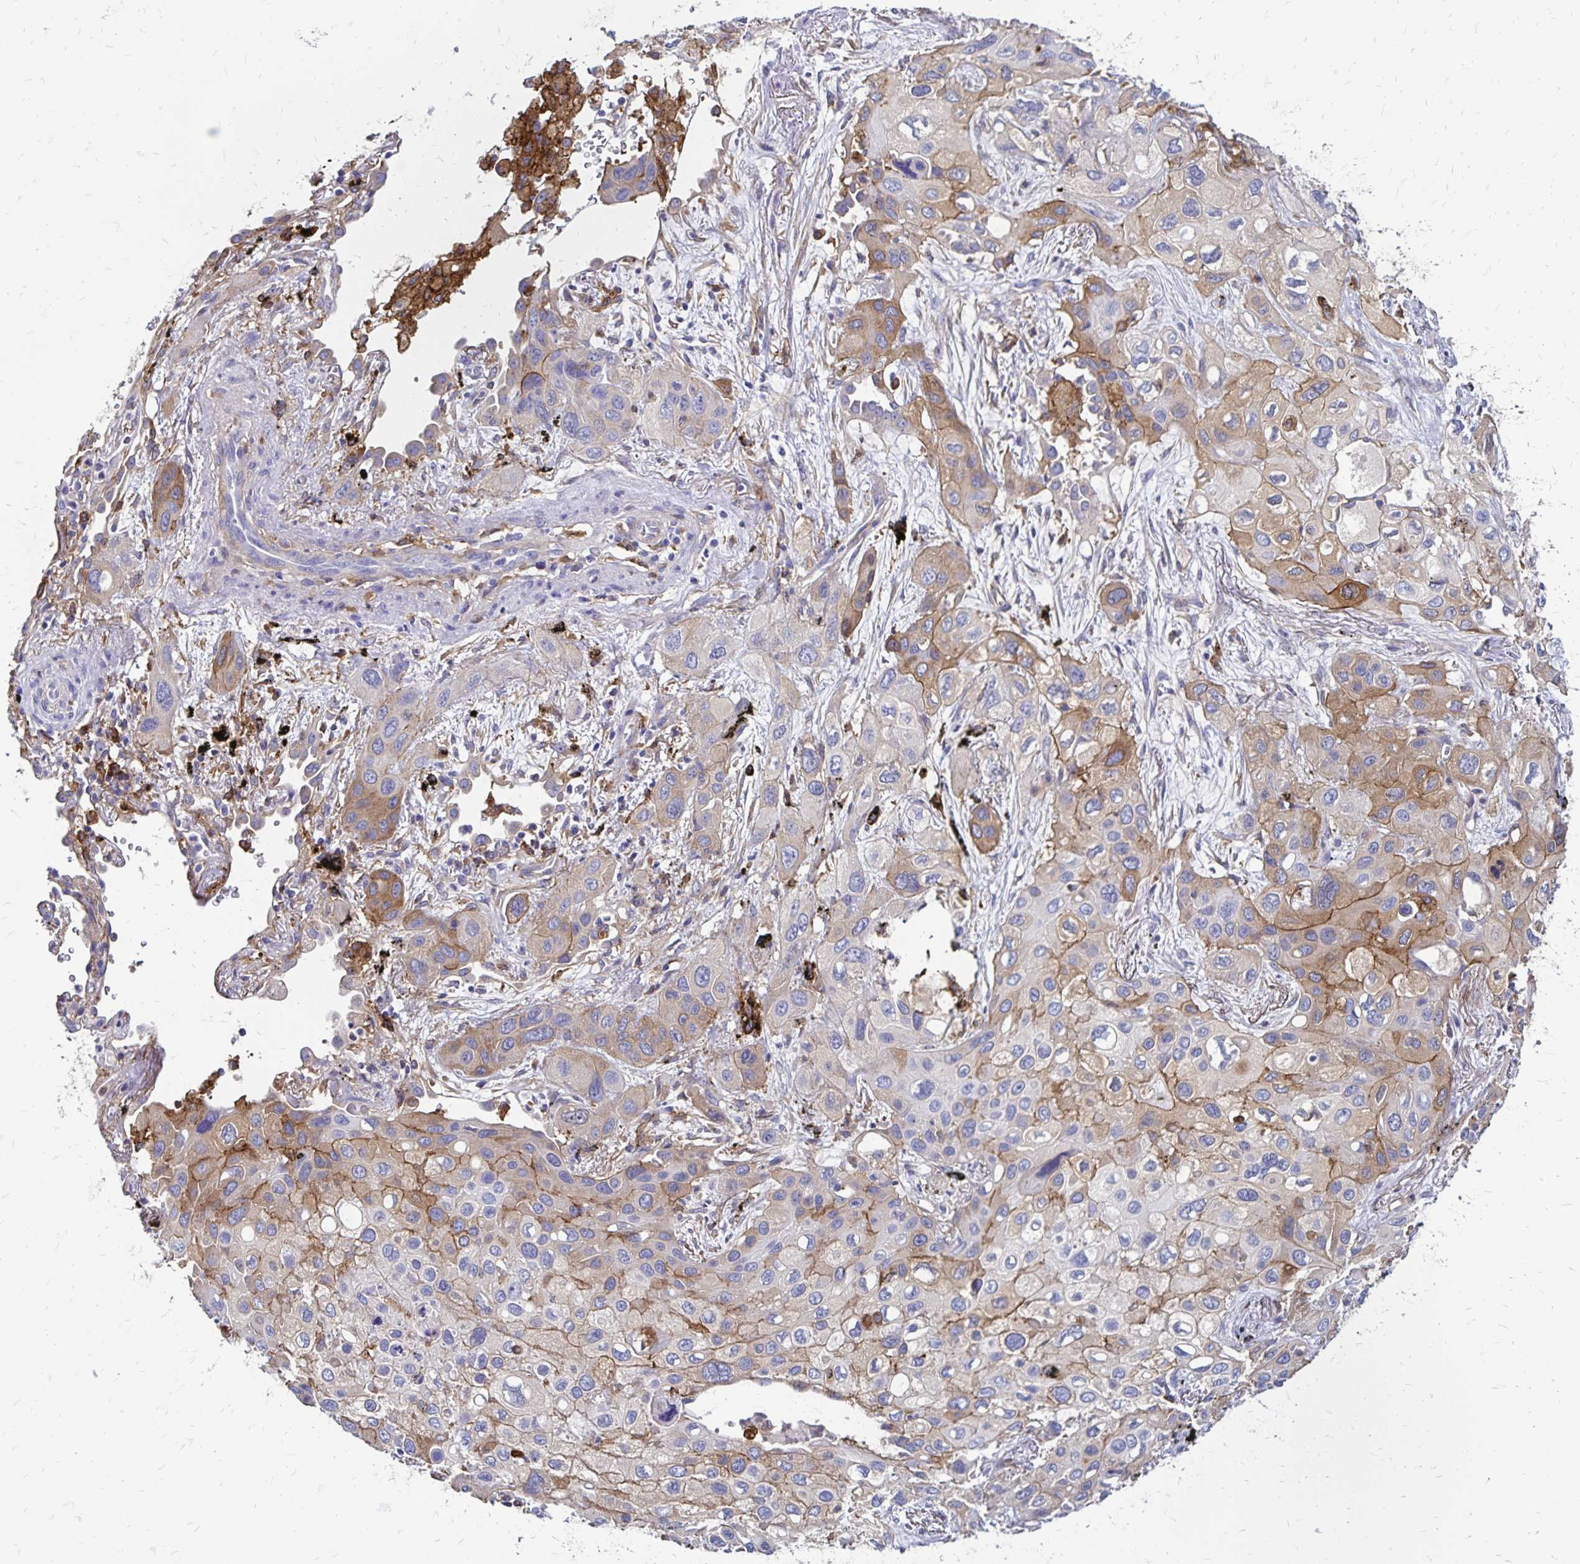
{"staining": {"intensity": "moderate", "quantity": "25%-75%", "location": "cytoplasmic/membranous"}, "tissue": "lung cancer", "cell_type": "Tumor cells", "image_type": "cancer", "snomed": [{"axis": "morphology", "description": "Squamous cell carcinoma, NOS"}, {"axis": "morphology", "description": "Squamous cell carcinoma, metastatic, NOS"}, {"axis": "topography", "description": "Lung"}], "caption": "This is an image of immunohistochemistry staining of lung cancer, which shows moderate staining in the cytoplasmic/membranous of tumor cells.", "gene": "TNS3", "patient": {"sex": "male", "age": 59}}